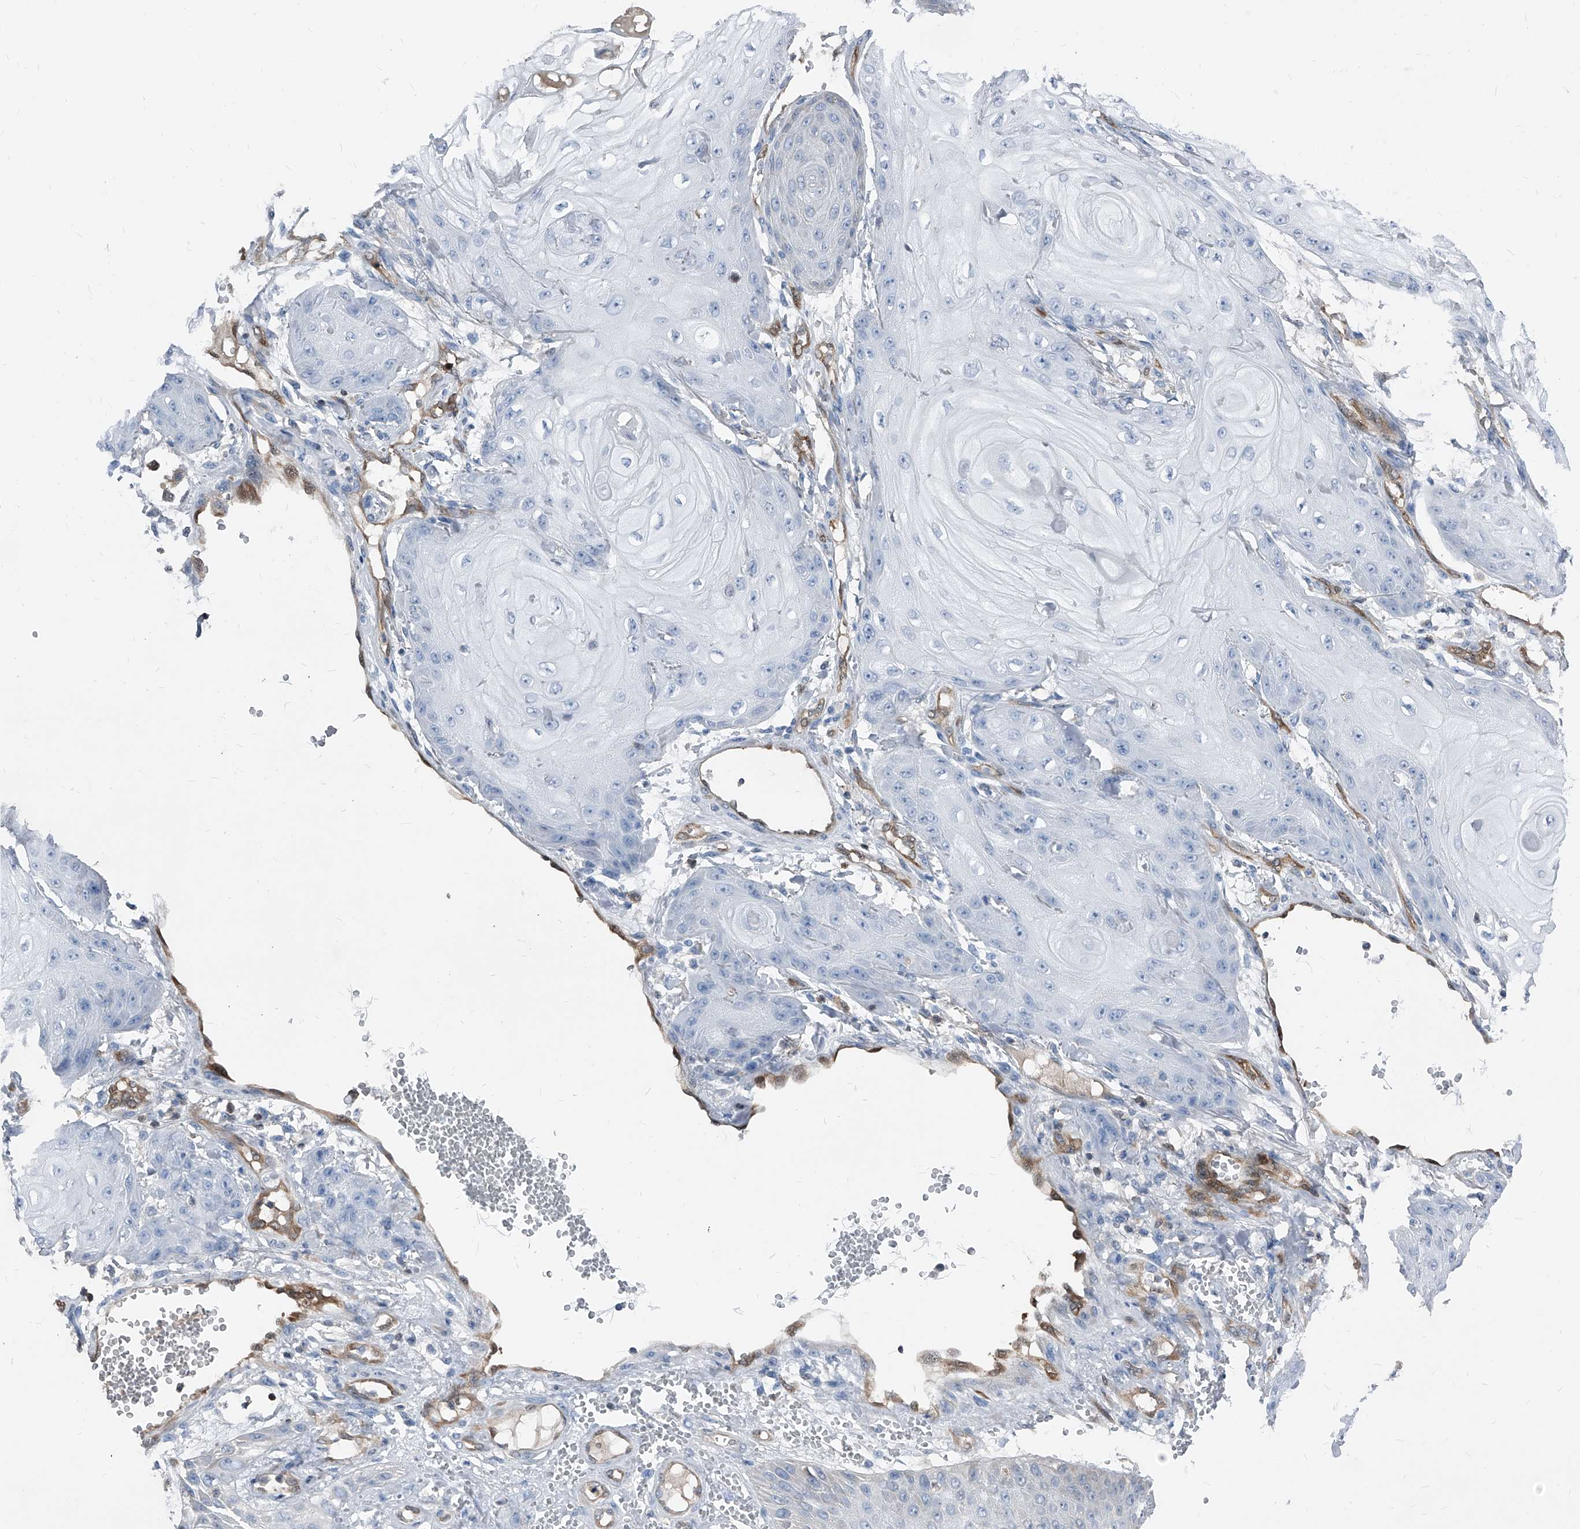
{"staining": {"intensity": "negative", "quantity": "none", "location": "none"}, "tissue": "skin cancer", "cell_type": "Tumor cells", "image_type": "cancer", "snomed": [{"axis": "morphology", "description": "Squamous cell carcinoma, NOS"}, {"axis": "topography", "description": "Skin"}], "caption": "Tumor cells show no significant staining in skin cancer.", "gene": "MAP2K6", "patient": {"sex": "male", "age": 74}}